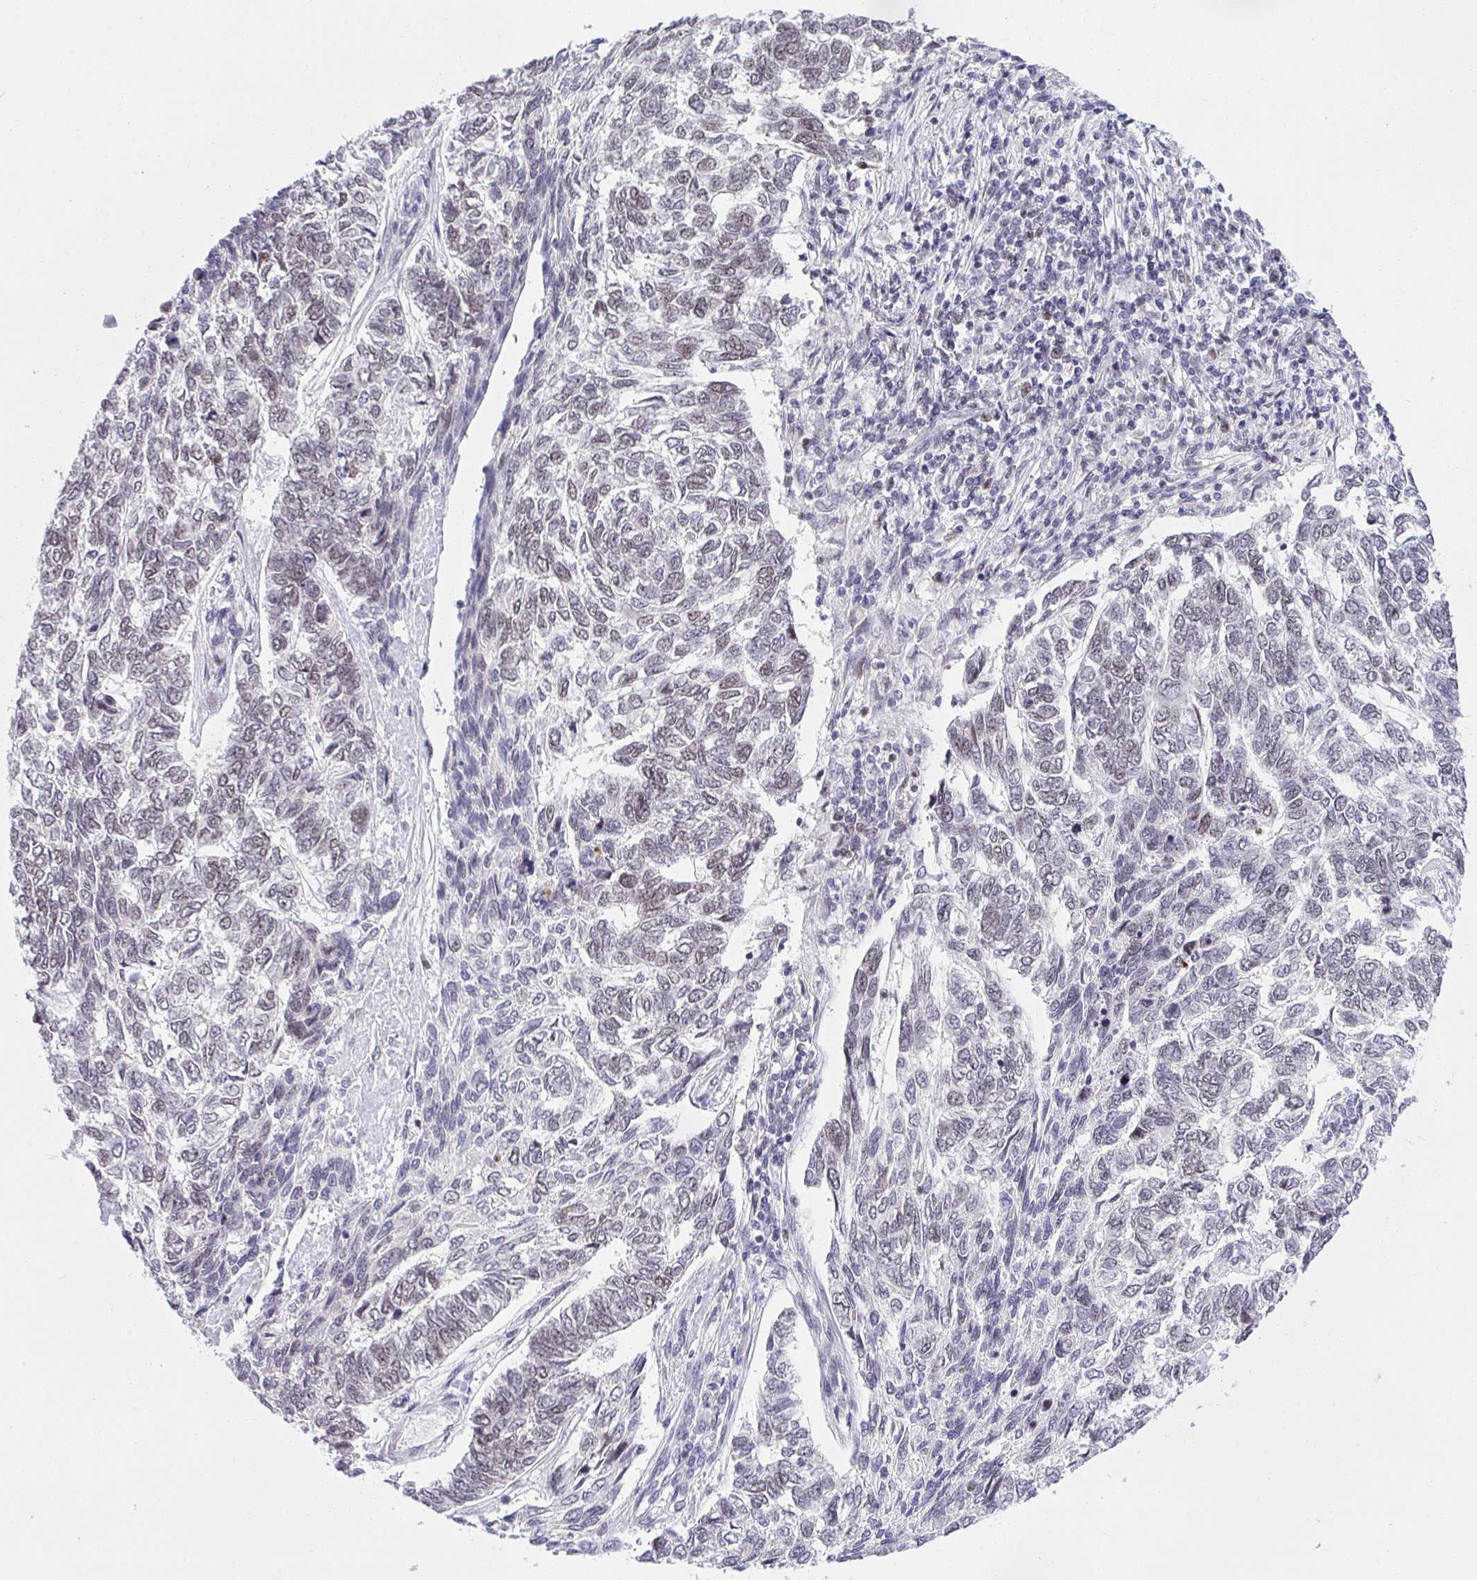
{"staining": {"intensity": "weak", "quantity": "<25%", "location": "nuclear"}, "tissue": "skin cancer", "cell_type": "Tumor cells", "image_type": "cancer", "snomed": [{"axis": "morphology", "description": "Basal cell carcinoma"}, {"axis": "topography", "description": "Skin"}], "caption": "High magnification brightfield microscopy of skin basal cell carcinoma stained with DAB (3,3'-diaminobenzidine) (brown) and counterstained with hematoxylin (blue): tumor cells show no significant staining. (IHC, brightfield microscopy, high magnification).", "gene": "RFC4", "patient": {"sex": "female", "age": 65}}